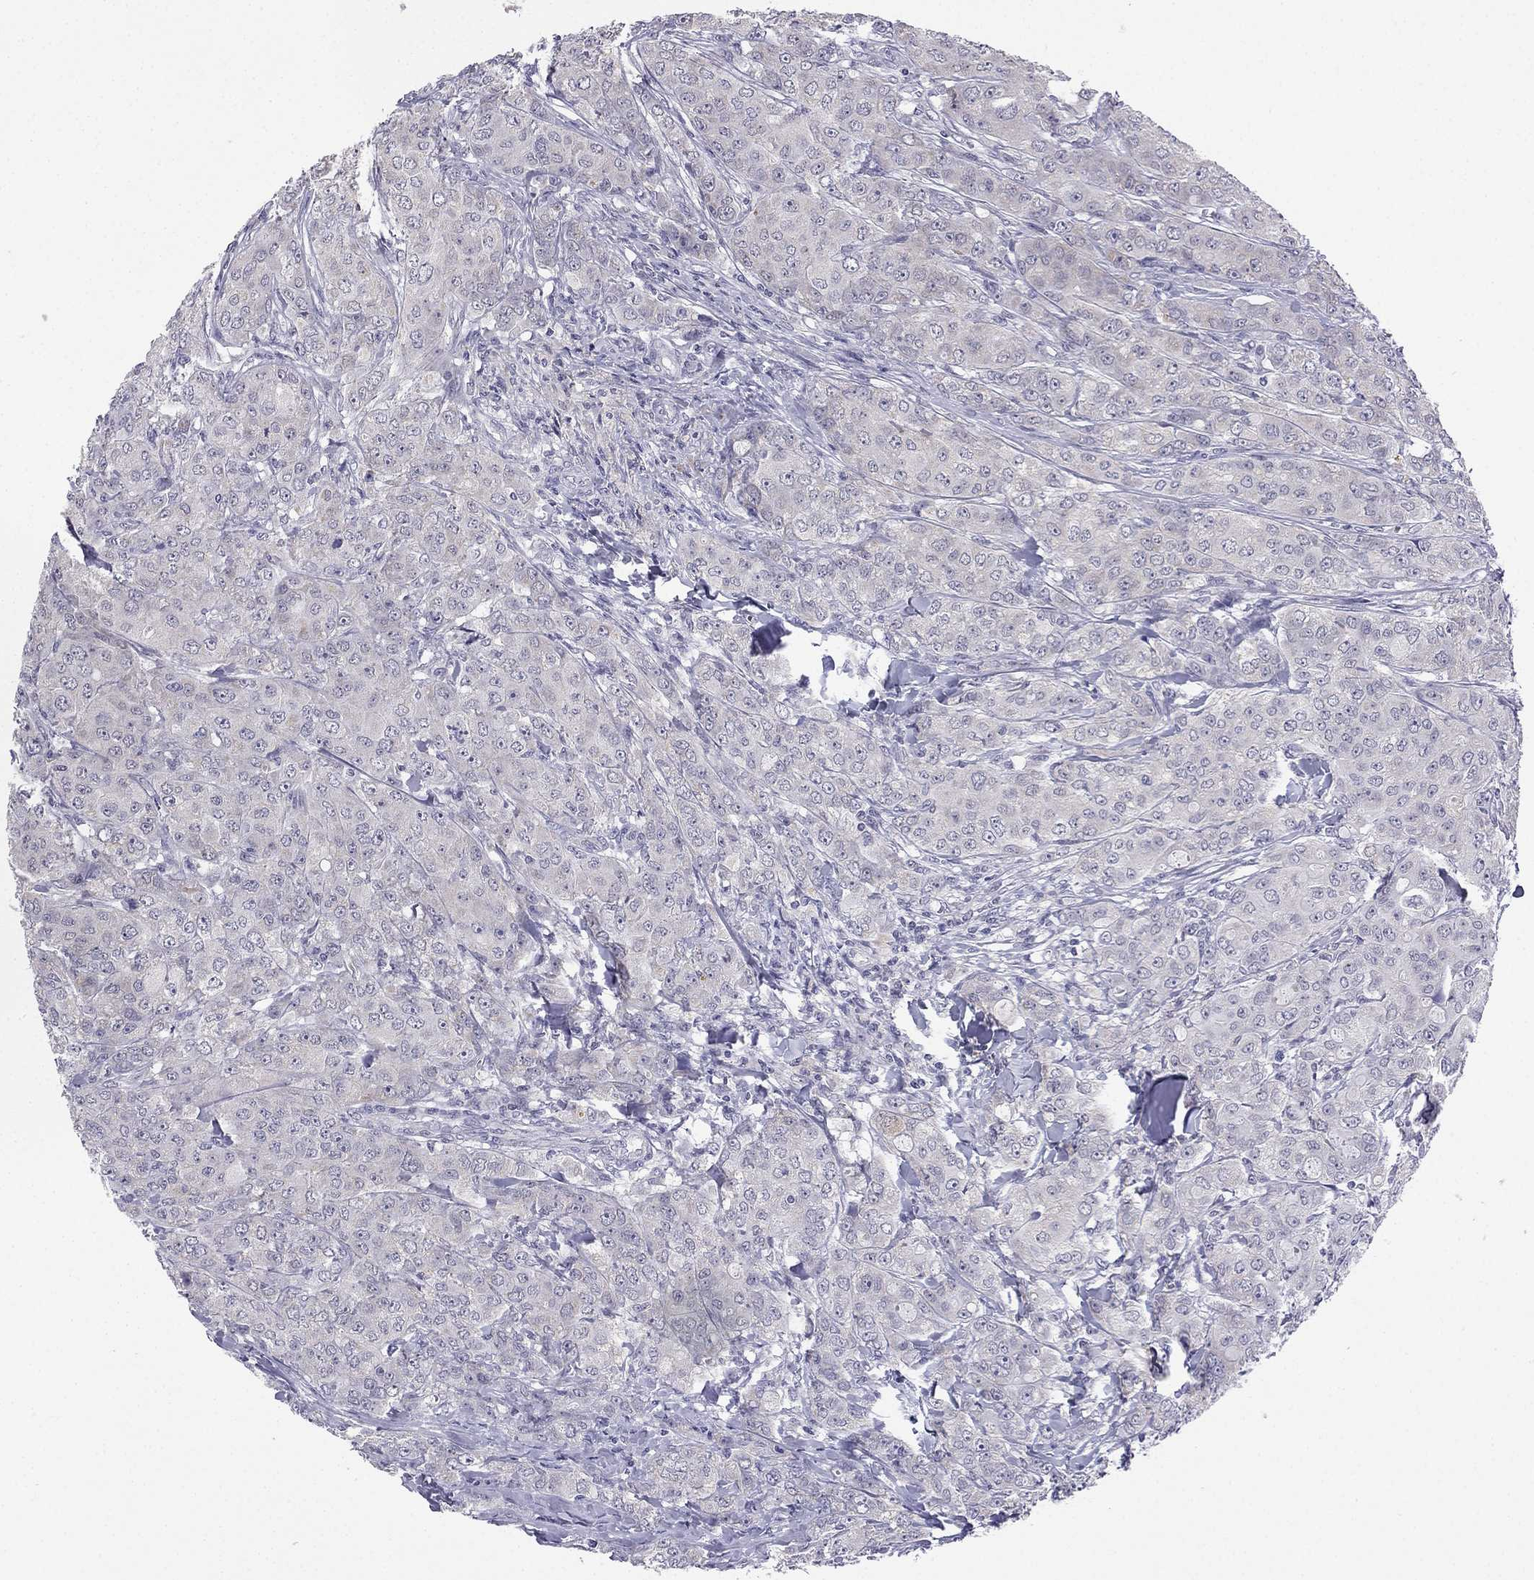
{"staining": {"intensity": "negative", "quantity": "none", "location": "none"}, "tissue": "breast cancer", "cell_type": "Tumor cells", "image_type": "cancer", "snomed": [{"axis": "morphology", "description": "Duct carcinoma"}, {"axis": "topography", "description": "Breast"}], "caption": "IHC histopathology image of breast cancer stained for a protein (brown), which displays no staining in tumor cells.", "gene": "C5orf49", "patient": {"sex": "female", "age": 43}}